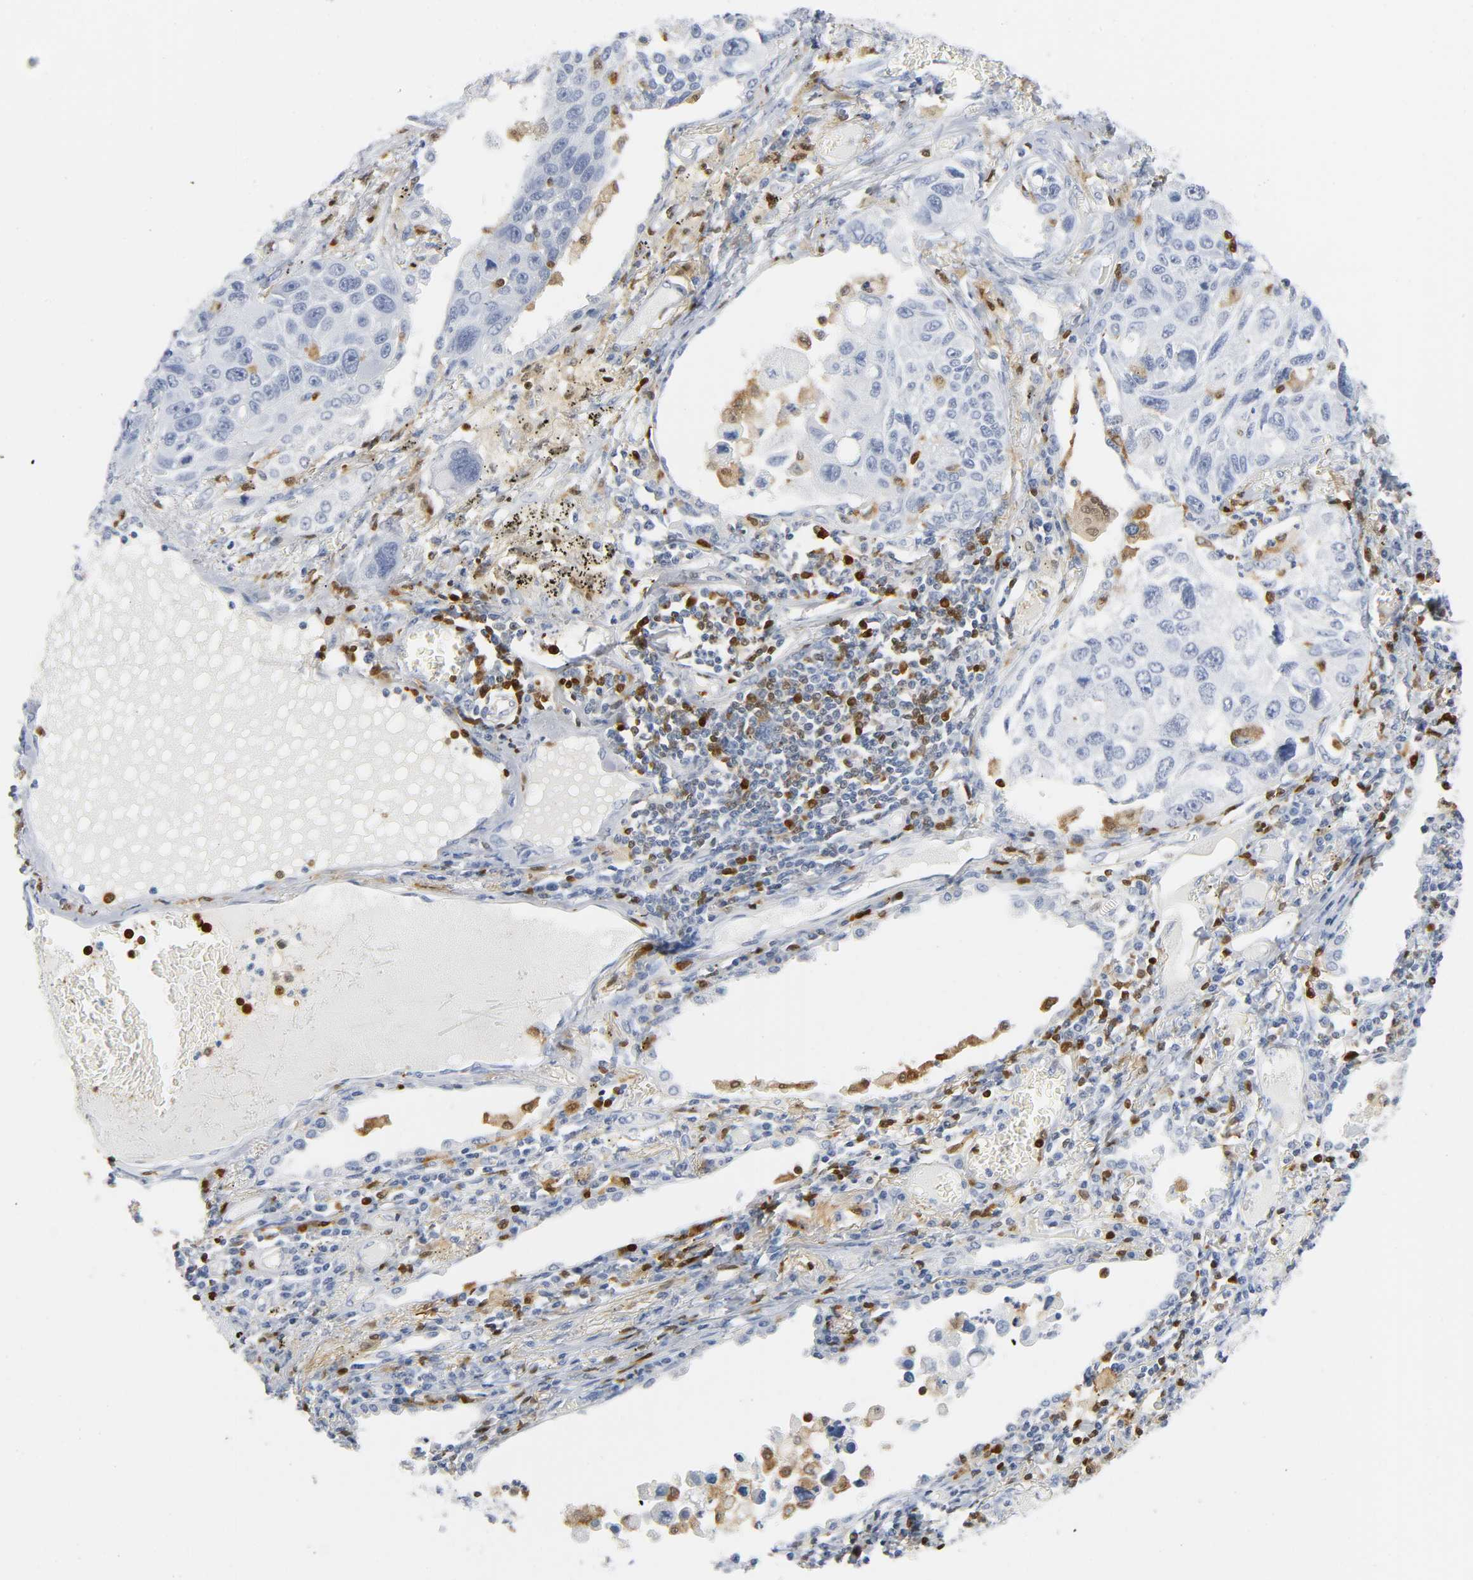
{"staining": {"intensity": "negative", "quantity": "none", "location": "none"}, "tissue": "lung cancer", "cell_type": "Tumor cells", "image_type": "cancer", "snomed": [{"axis": "morphology", "description": "Squamous cell carcinoma, NOS"}, {"axis": "topography", "description": "Lung"}], "caption": "Immunohistochemistry of lung squamous cell carcinoma demonstrates no positivity in tumor cells.", "gene": "DOK2", "patient": {"sex": "male", "age": 71}}